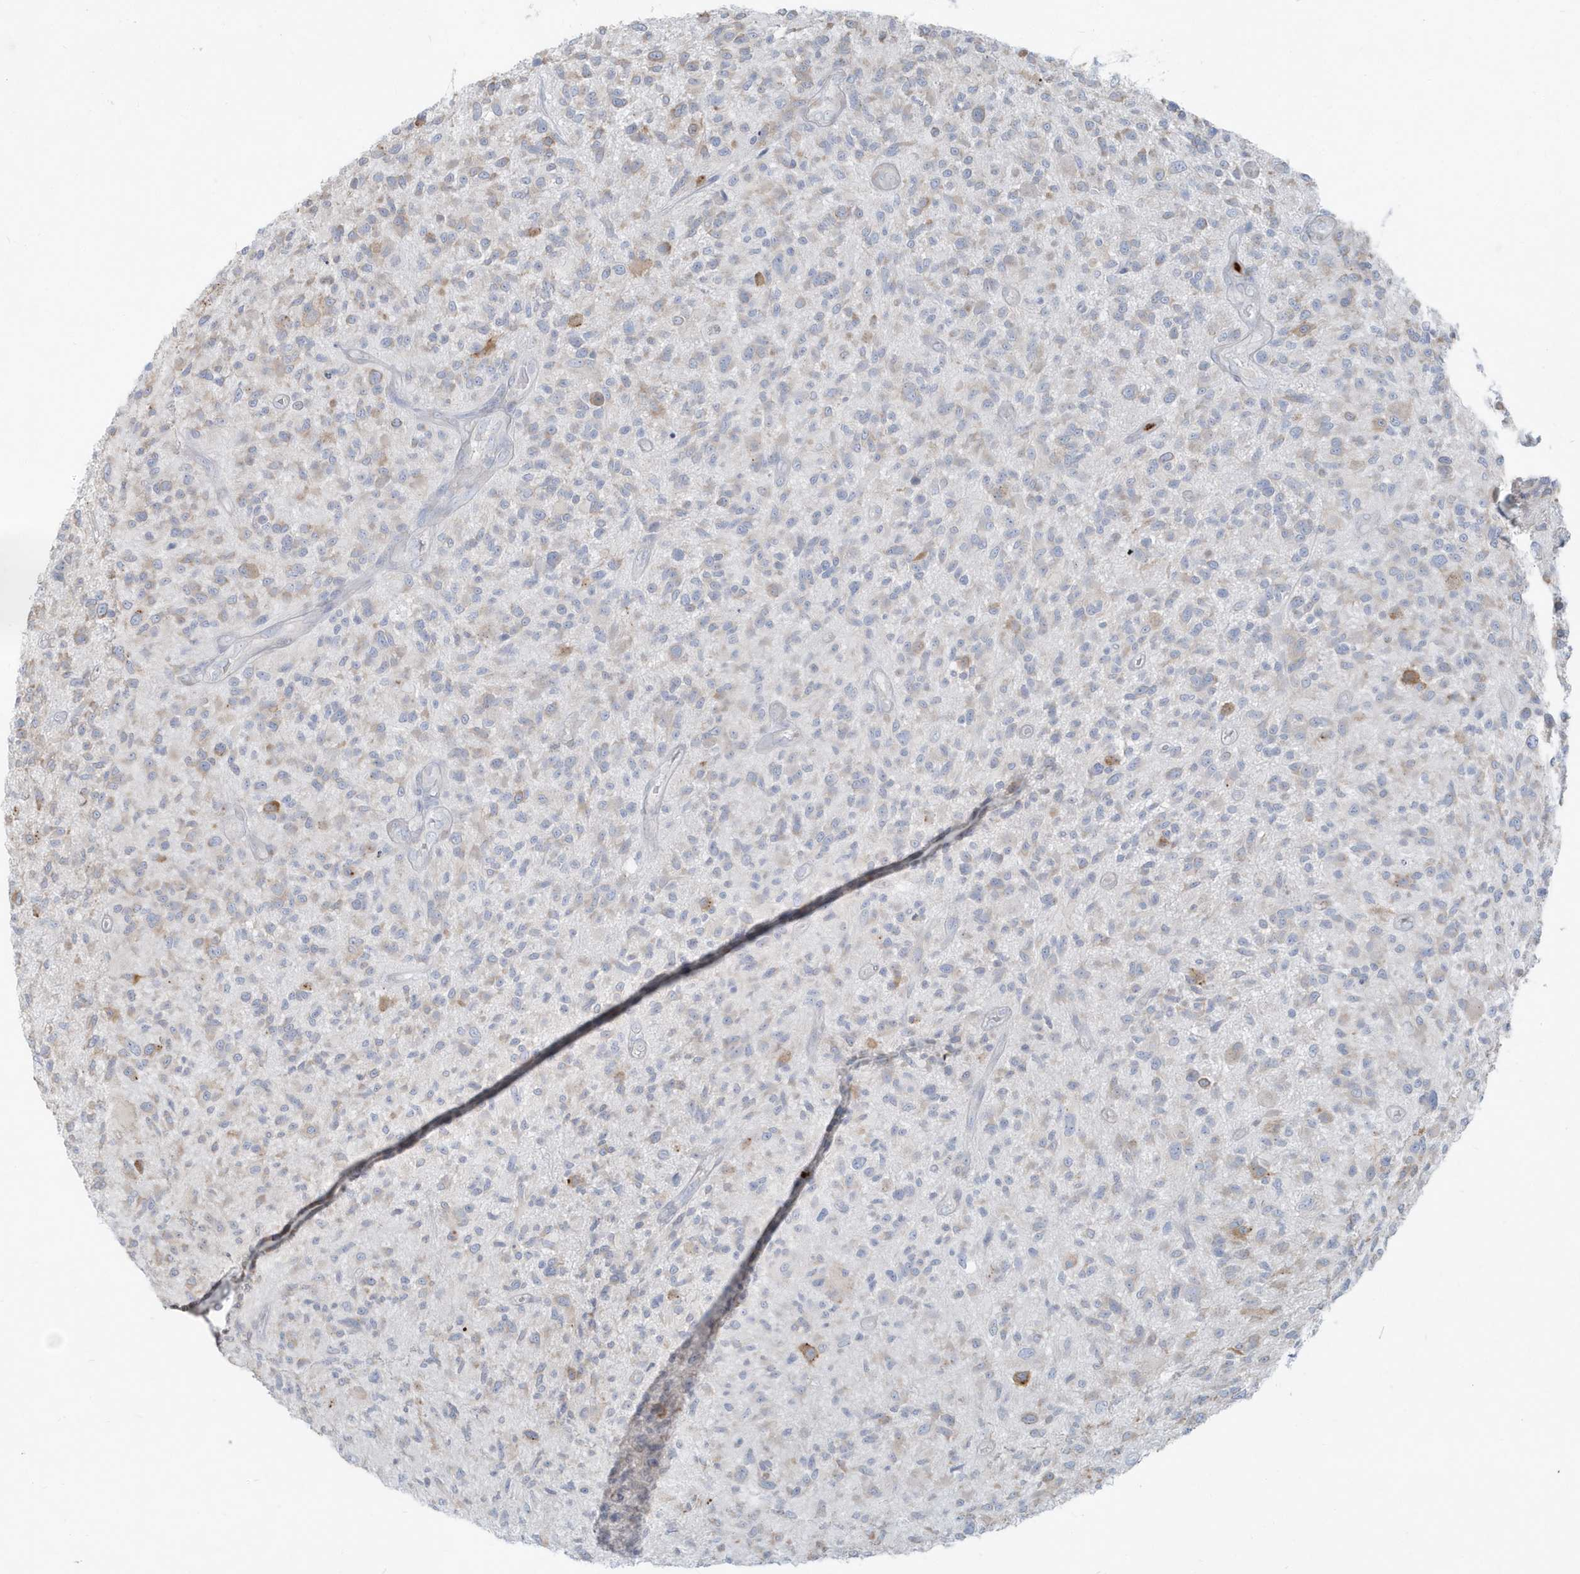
{"staining": {"intensity": "negative", "quantity": "none", "location": "none"}, "tissue": "glioma", "cell_type": "Tumor cells", "image_type": "cancer", "snomed": [{"axis": "morphology", "description": "Glioma, malignant, High grade"}, {"axis": "topography", "description": "Brain"}], "caption": "Protein analysis of malignant glioma (high-grade) reveals no significant expression in tumor cells. Brightfield microscopy of IHC stained with DAB (brown) and hematoxylin (blue), captured at high magnification.", "gene": "CCNJ", "patient": {"sex": "male", "age": 47}}